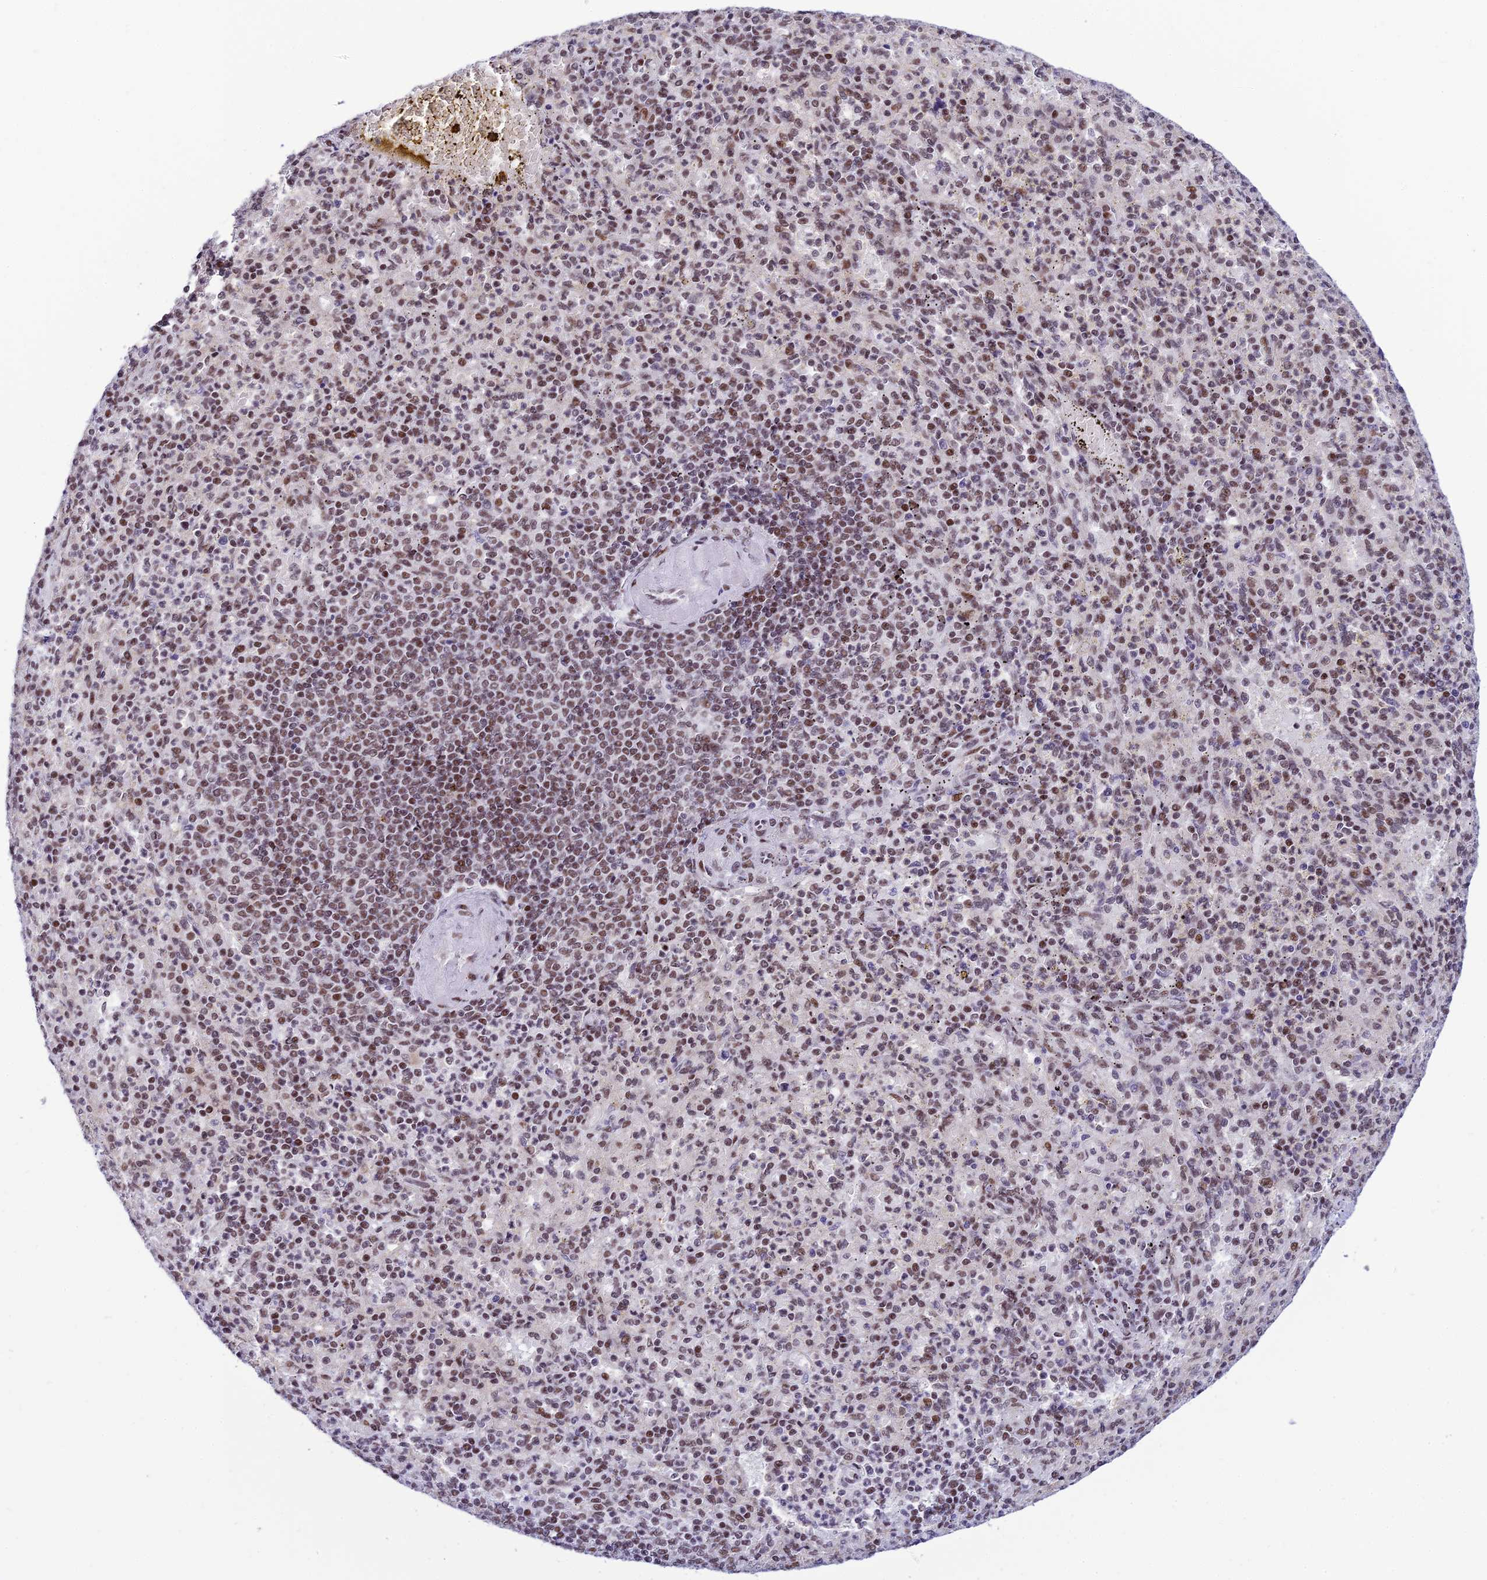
{"staining": {"intensity": "strong", "quantity": "<25%", "location": "nuclear"}, "tissue": "spleen", "cell_type": "Cells in red pulp", "image_type": "normal", "snomed": [{"axis": "morphology", "description": "Normal tissue, NOS"}, {"axis": "topography", "description": "Spleen"}], "caption": "An IHC image of normal tissue is shown. Protein staining in brown labels strong nuclear positivity in spleen within cells in red pulp.", "gene": "USP22", "patient": {"sex": "female", "age": 74}}